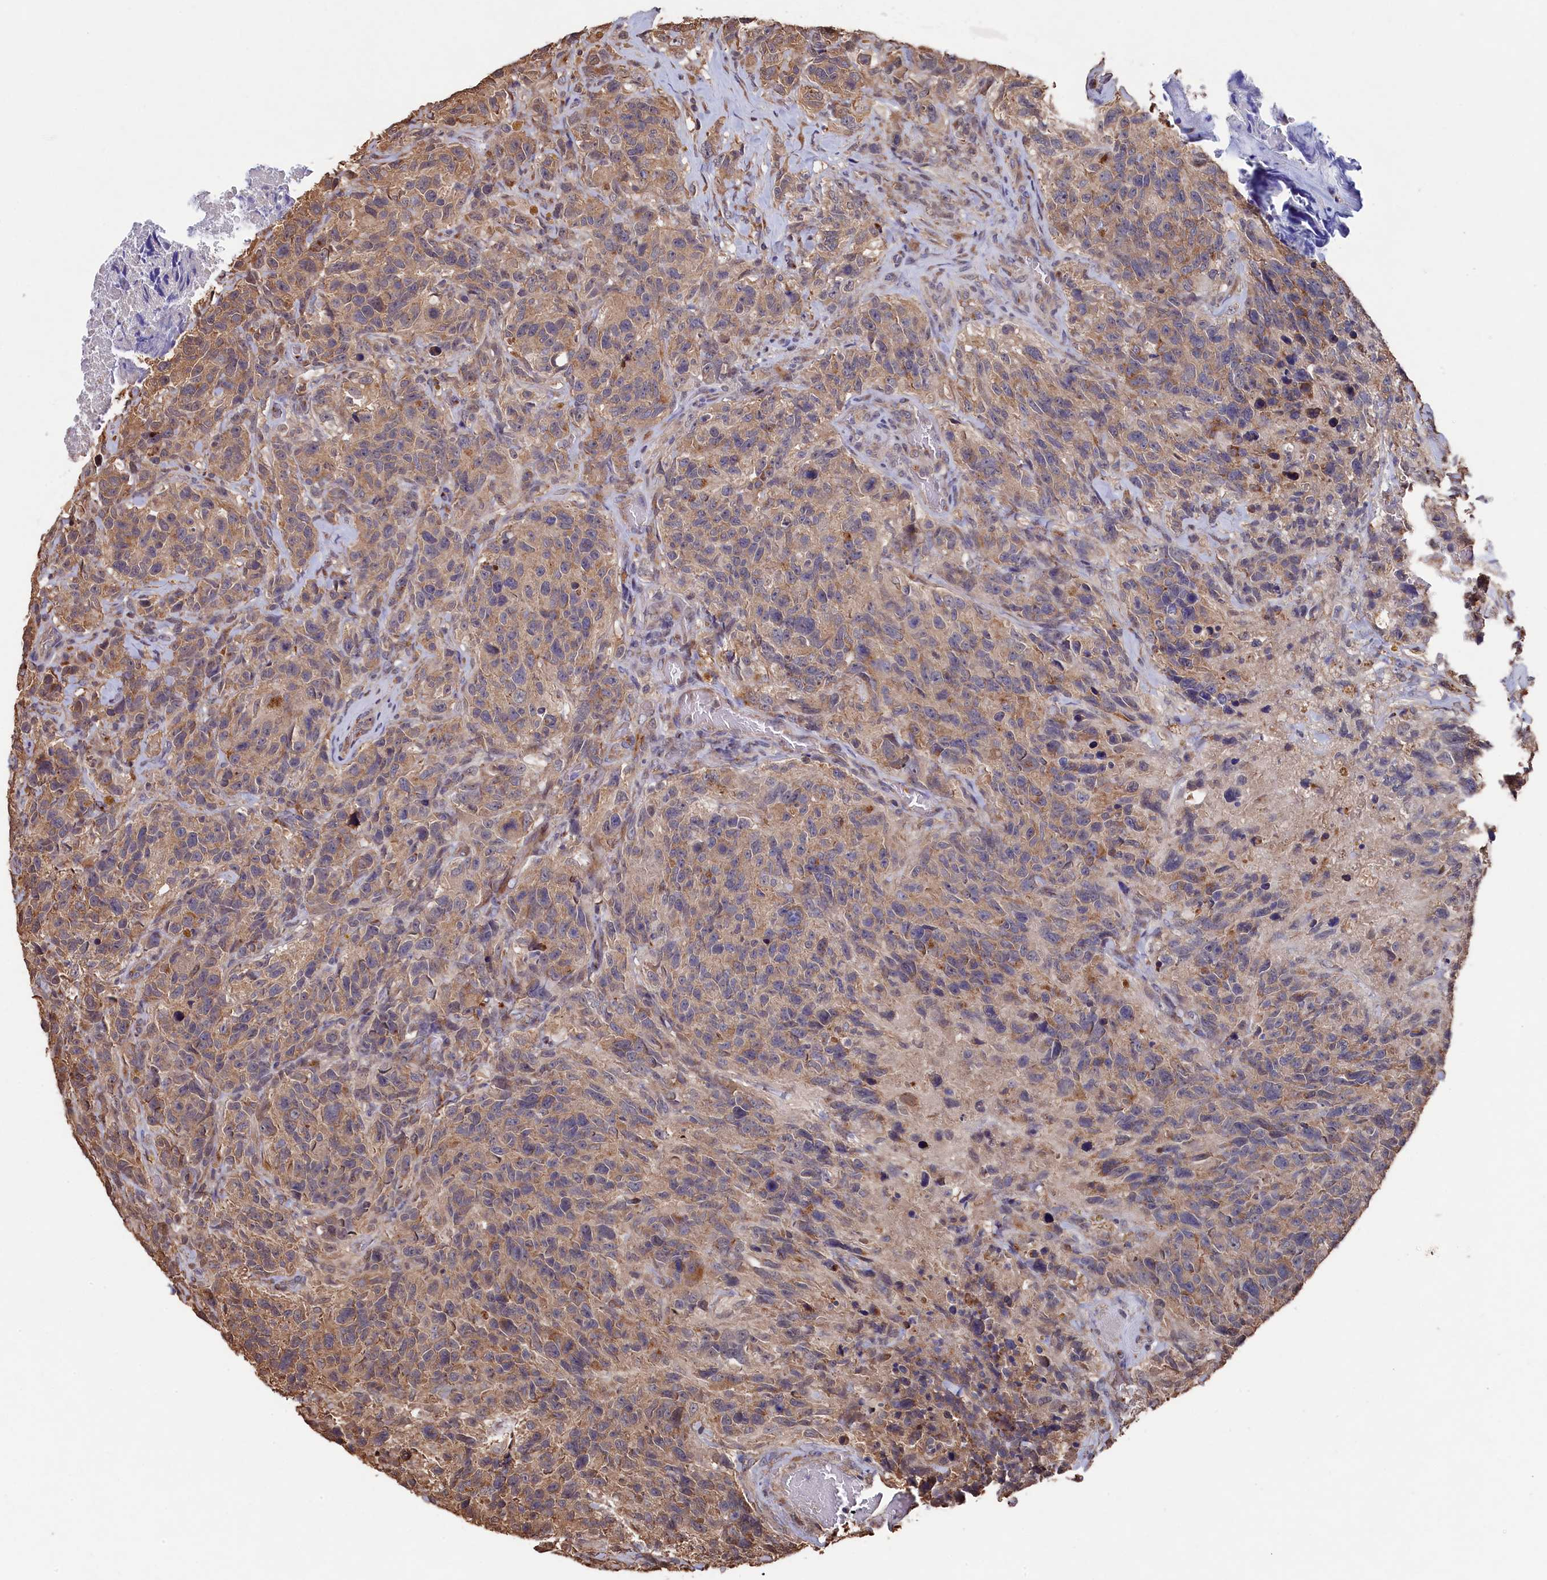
{"staining": {"intensity": "weak", "quantity": ">75%", "location": "cytoplasmic/membranous"}, "tissue": "glioma", "cell_type": "Tumor cells", "image_type": "cancer", "snomed": [{"axis": "morphology", "description": "Glioma, malignant, High grade"}, {"axis": "topography", "description": "Brain"}], "caption": "Immunohistochemical staining of human malignant high-grade glioma demonstrates weak cytoplasmic/membranous protein staining in approximately >75% of tumor cells.", "gene": "NAA60", "patient": {"sex": "male", "age": 69}}